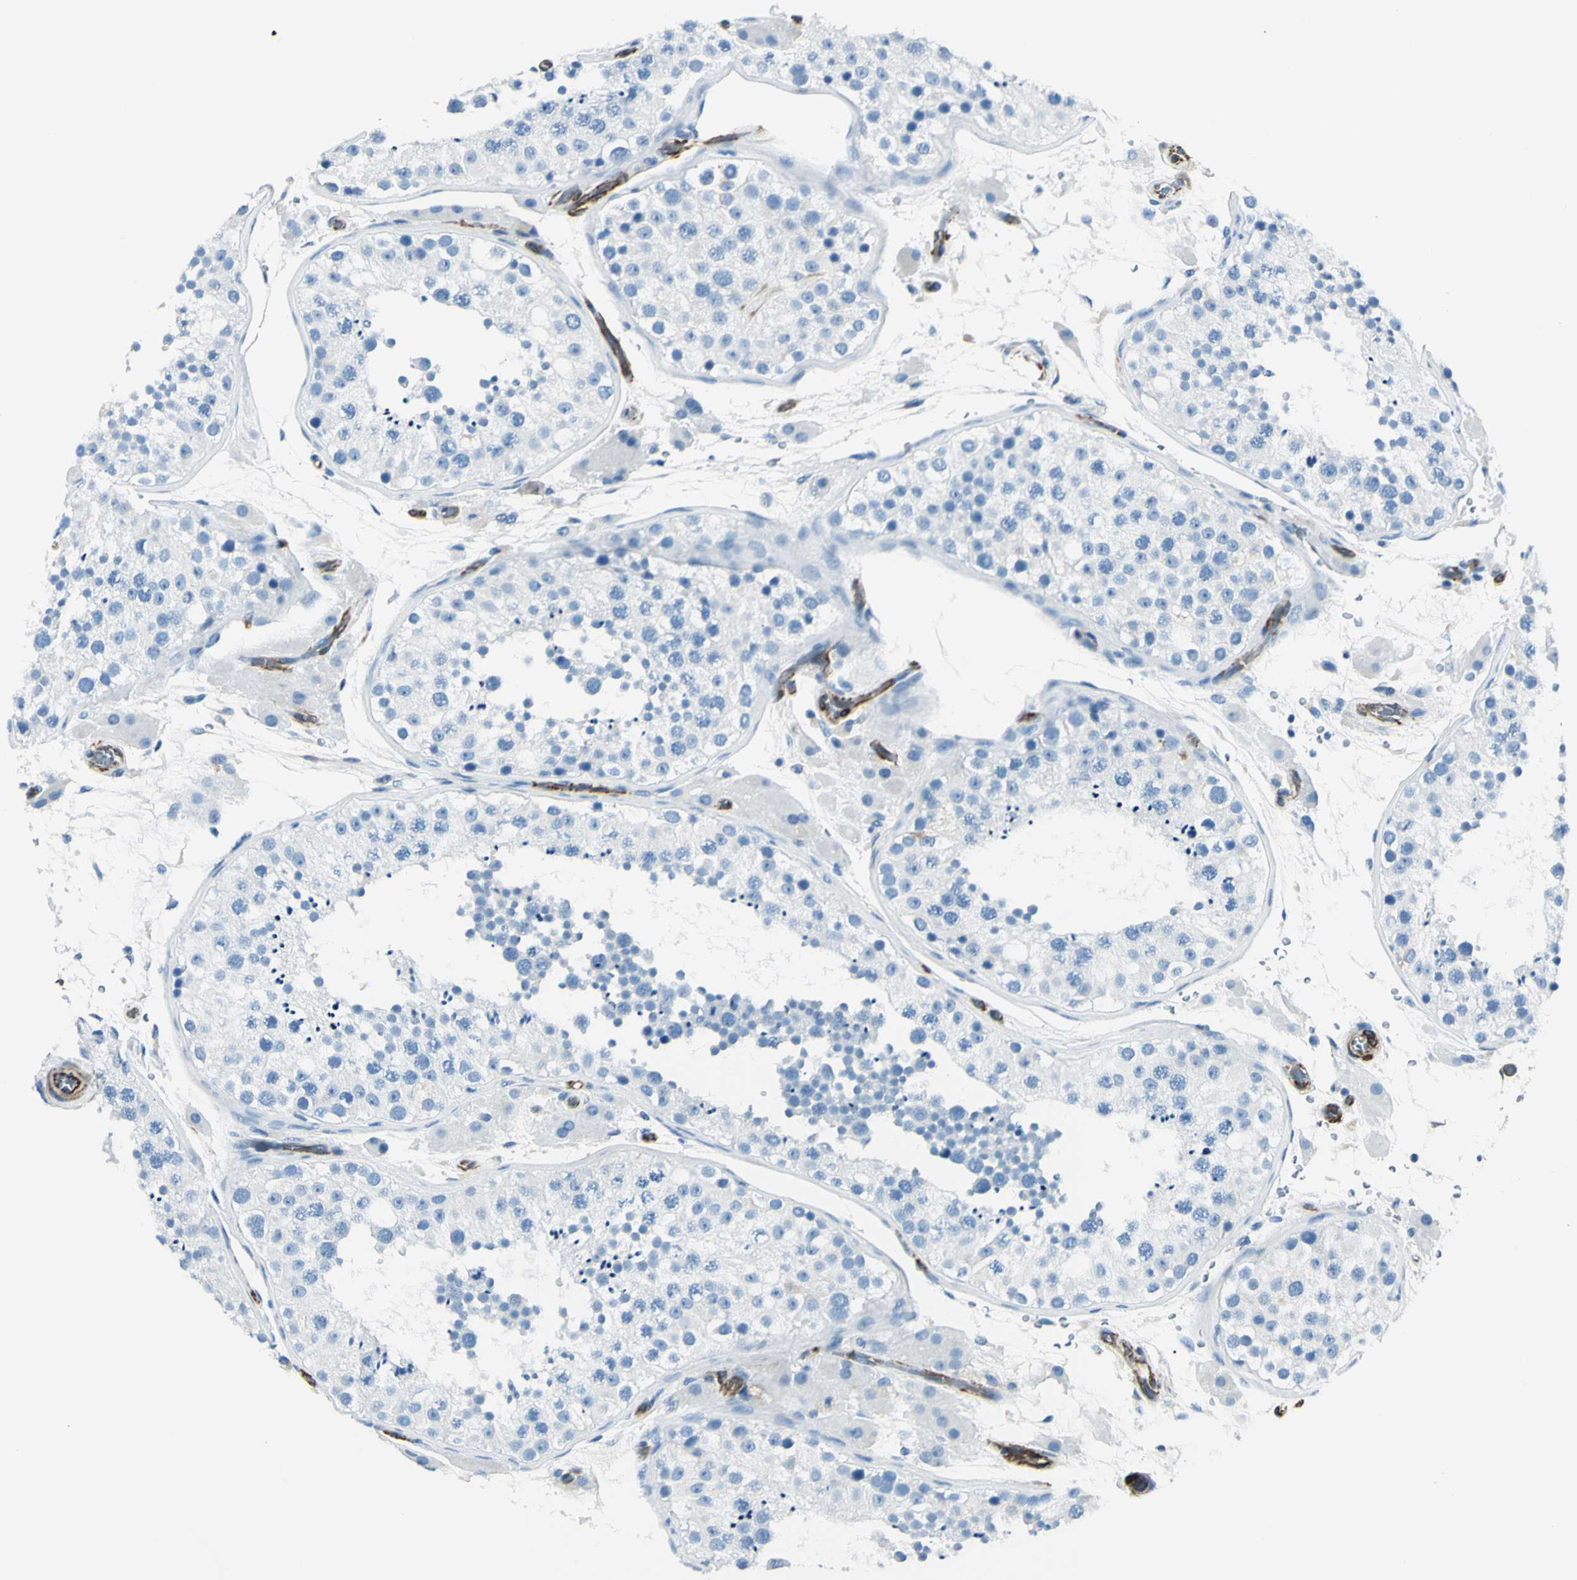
{"staining": {"intensity": "negative", "quantity": "none", "location": "none"}, "tissue": "testis", "cell_type": "Cells in seminiferous ducts", "image_type": "normal", "snomed": [{"axis": "morphology", "description": "Normal tissue, NOS"}, {"axis": "topography", "description": "Testis"}, {"axis": "topography", "description": "Epididymis"}], "caption": "The immunohistochemistry histopathology image has no significant expression in cells in seminiferous ducts of testis. (IHC, brightfield microscopy, high magnification).", "gene": "PTH2R", "patient": {"sex": "male", "age": 26}}